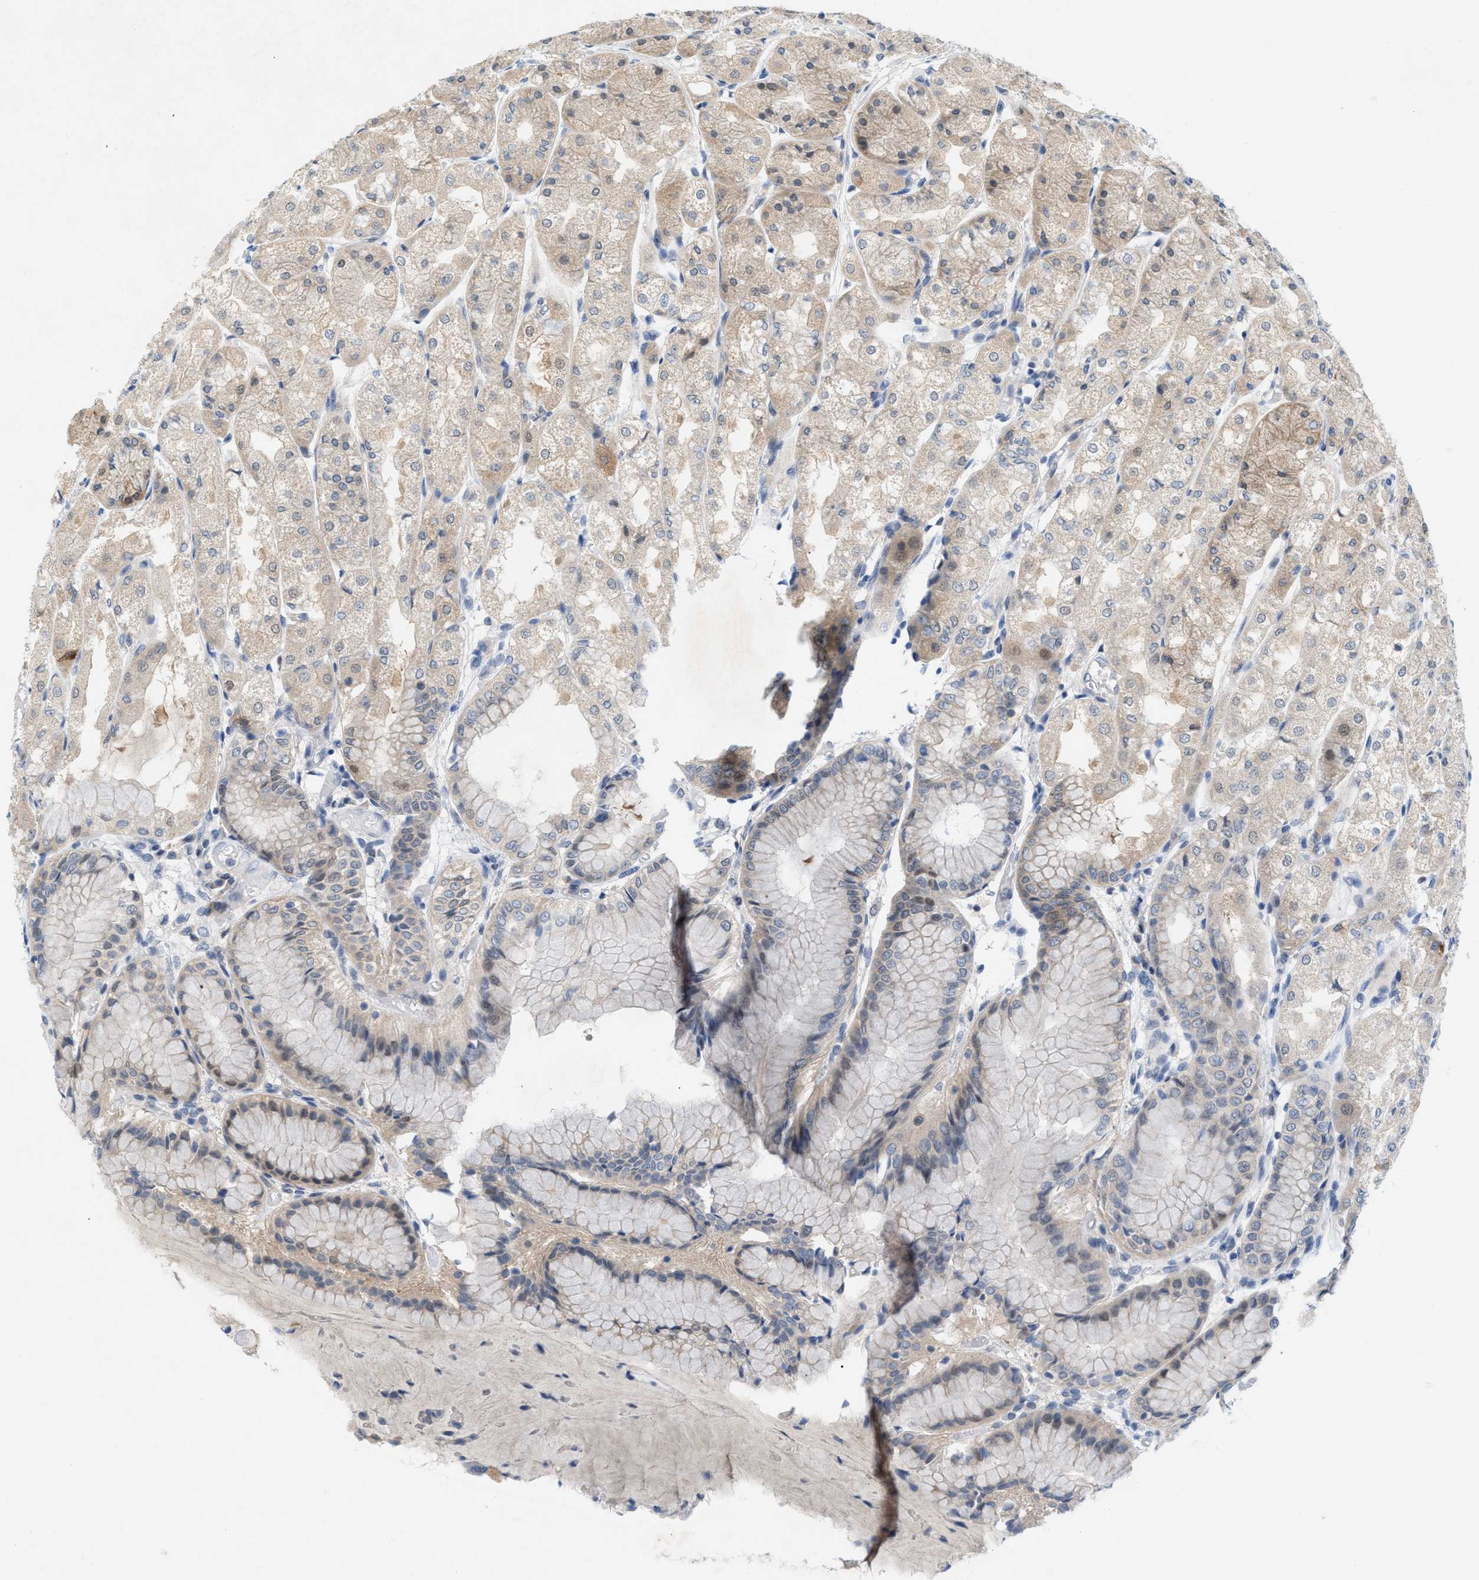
{"staining": {"intensity": "weak", "quantity": "25%-75%", "location": "cytoplasmic/membranous"}, "tissue": "stomach", "cell_type": "Glandular cells", "image_type": "normal", "snomed": [{"axis": "morphology", "description": "Normal tissue, NOS"}, {"axis": "topography", "description": "Stomach, upper"}], "caption": "Weak cytoplasmic/membranous protein staining is present in approximately 25%-75% of glandular cells in stomach.", "gene": "WIPI2", "patient": {"sex": "male", "age": 72}}